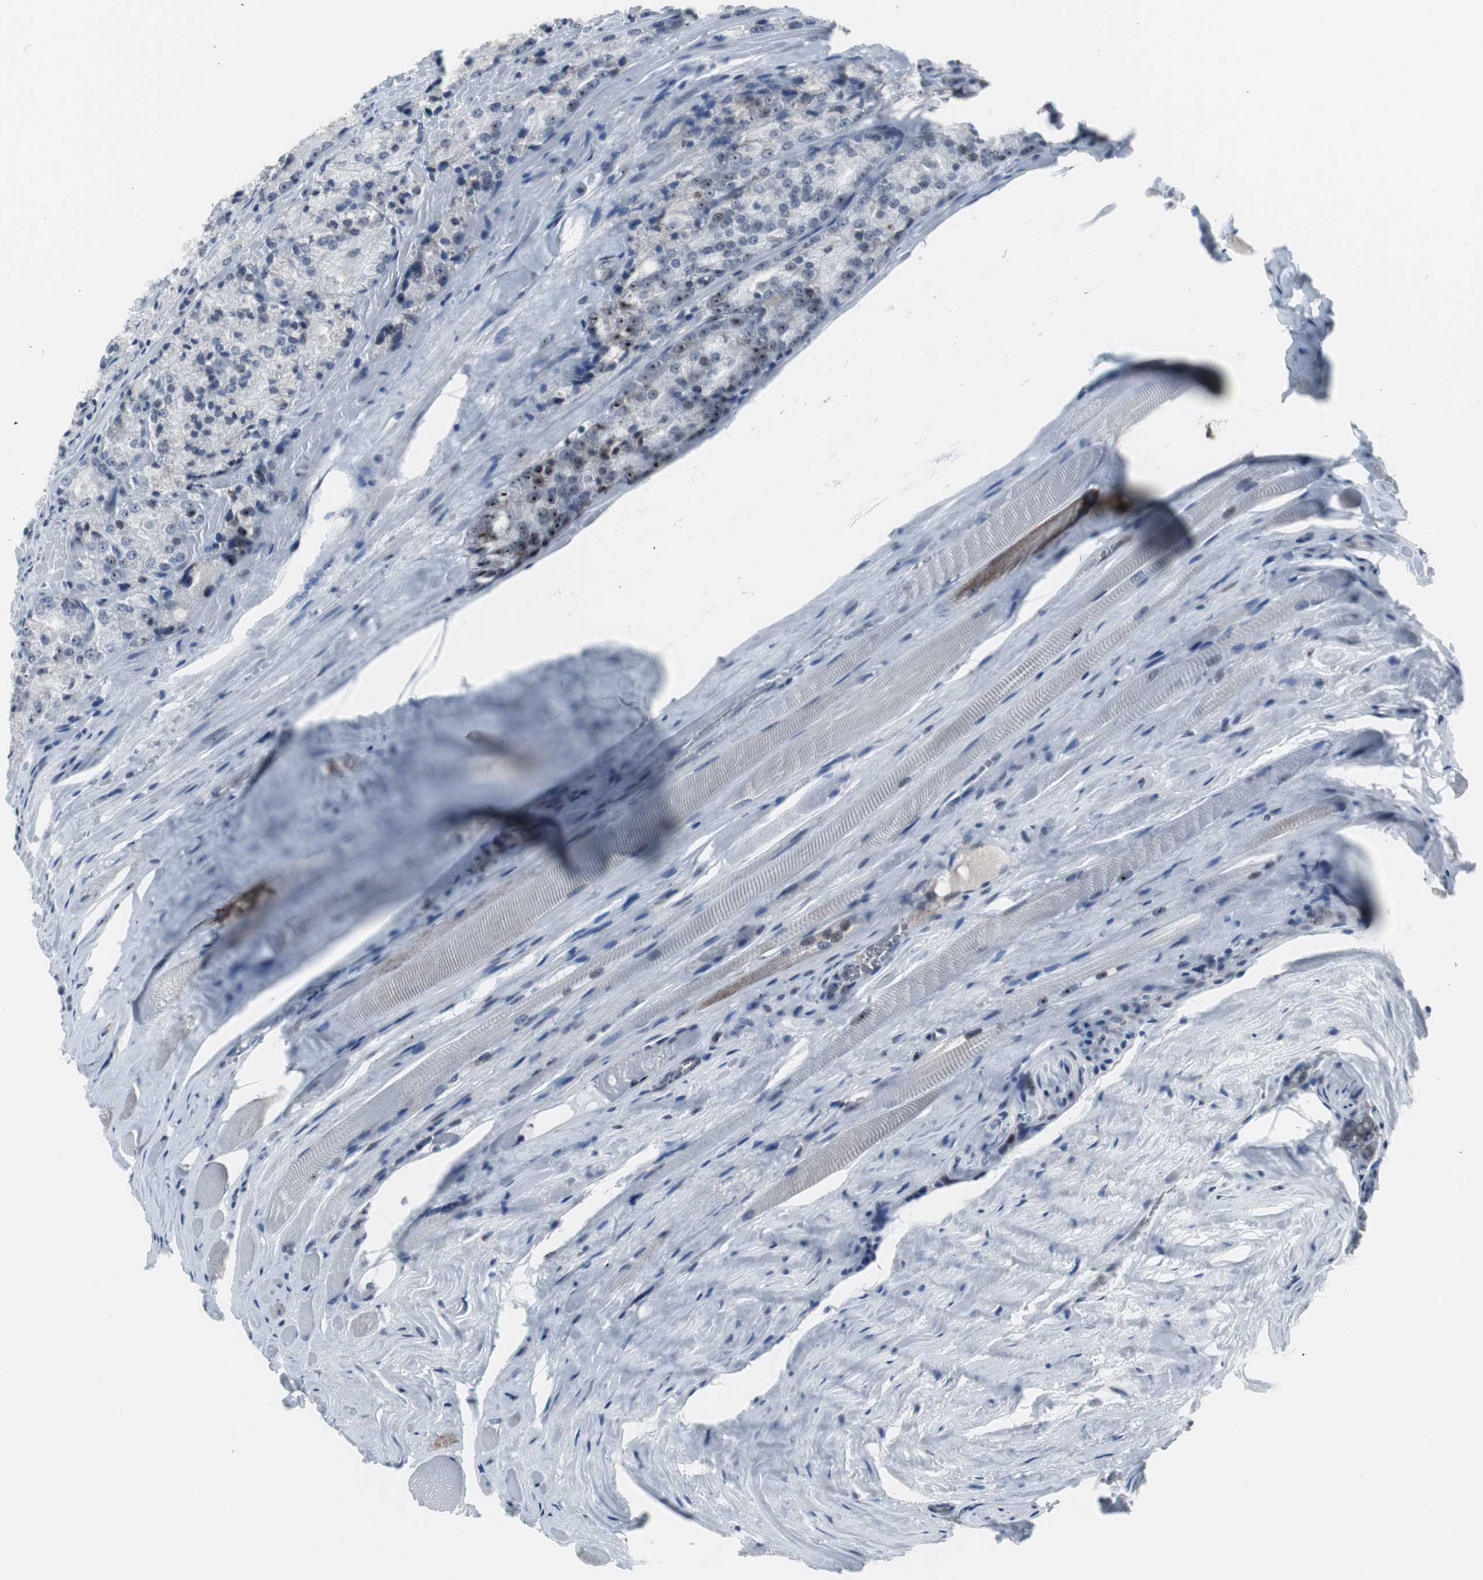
{"staining": {"intensity": "moderate", "quantity": "<25%", "location": "nuclear"}, "tissue": "prostate cancer", "cell_type": "Tumor cells", "image_type": "cancer", "snomed": [{"axis": "morphology", "description": "Adenocarcinoma, Low grade"}, {"axis": "topography", "description": "Prostate"}], "caption": "Immunohistochemistry (DAB (3,3'-diaminobenzidine)) staining of human prostate low-grade adenocarcinoma displays moderate nuclear protein positivity in about <25% of tumor cells. (Stains: DAB (3,3'-diaminobenzidine) in brown, nuclei in blue, Microscopy: brightfield microscopy at high magnification).", "gene": "DOK1", "patient": {"sex": "male", "age": 64}}